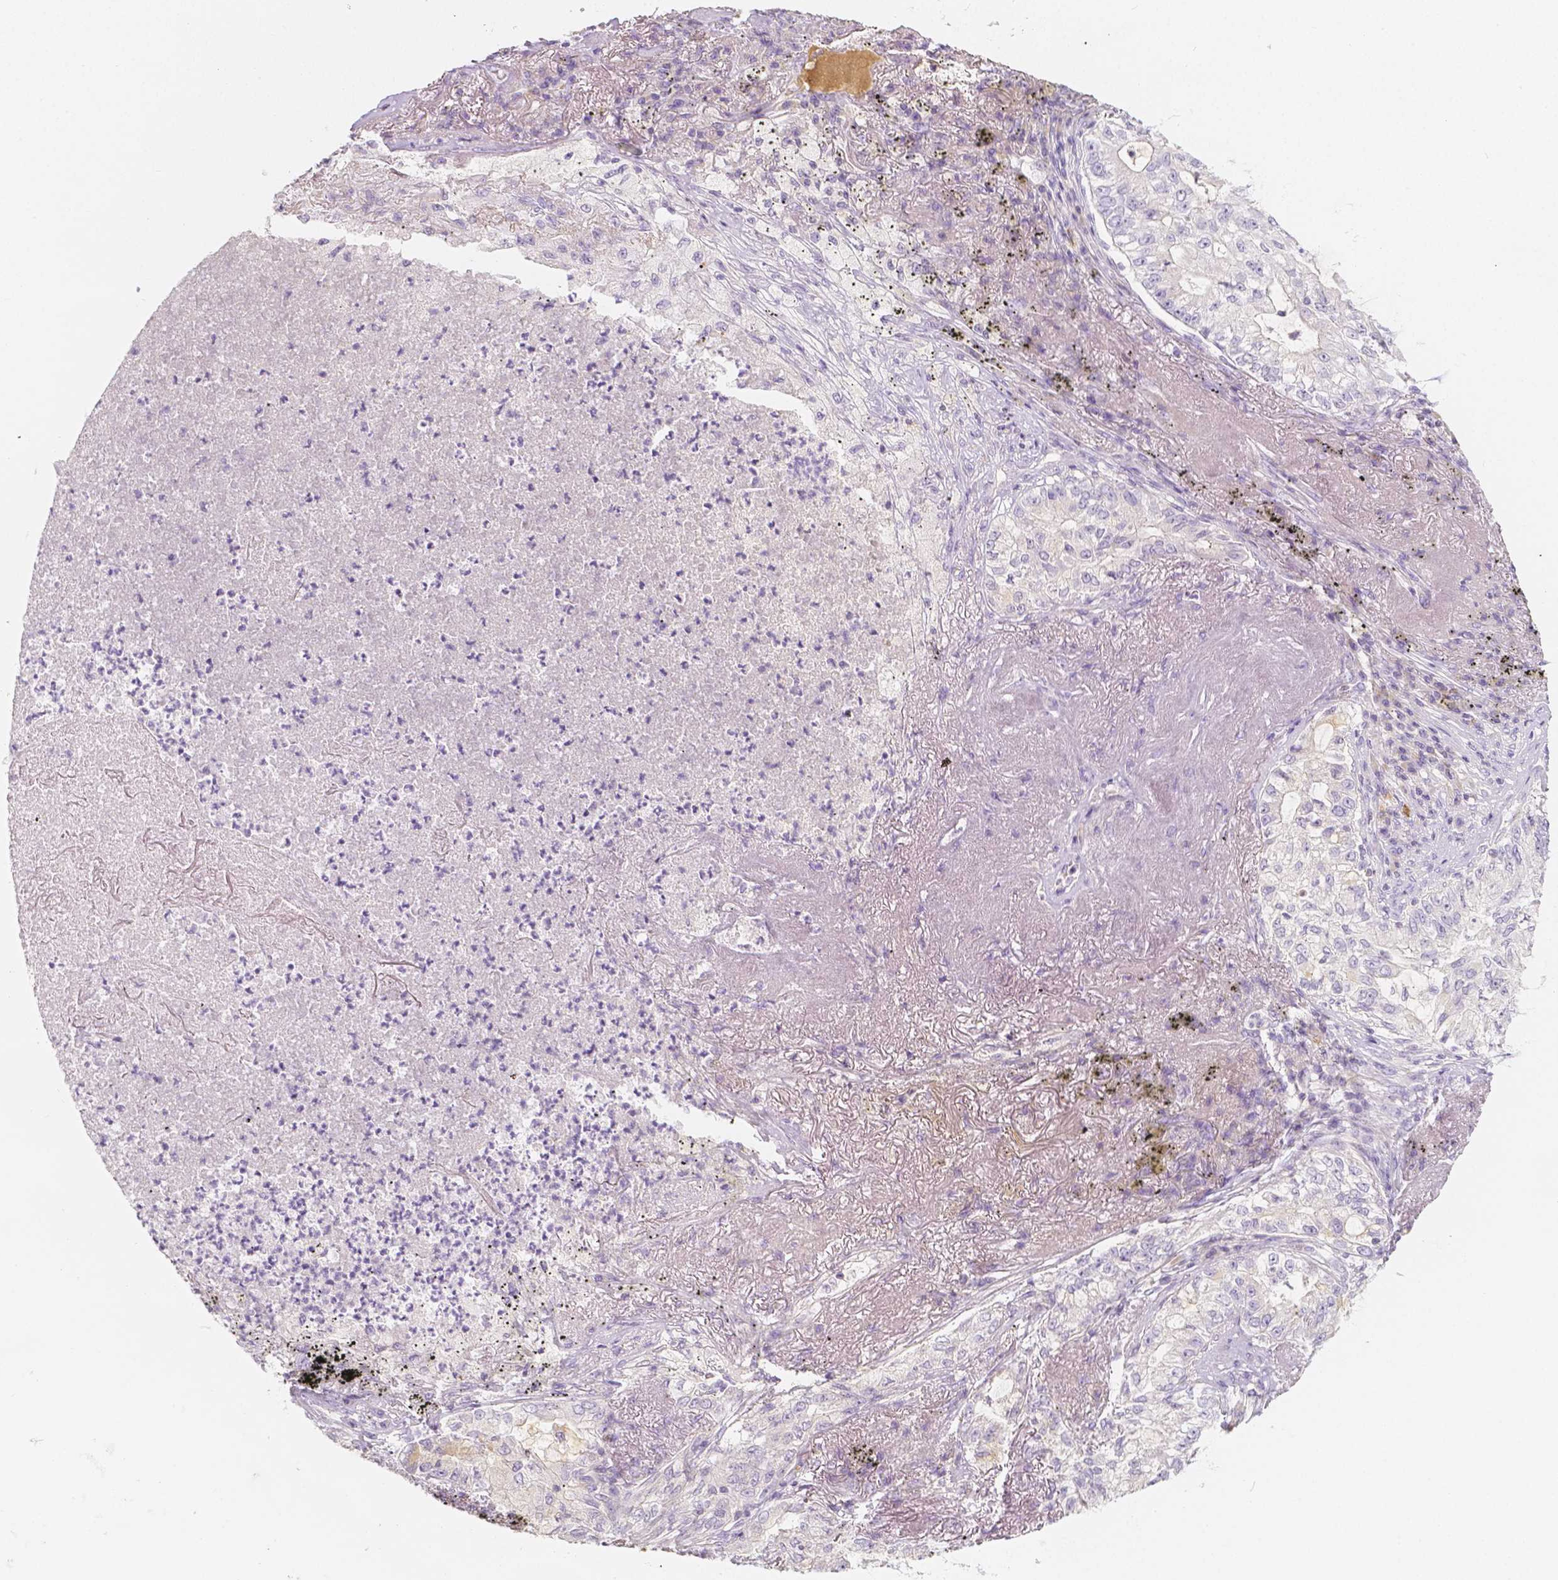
{"staining": {"intensity": "negative", "quantity": "none", "location": "none"}, "tissue": "lung cancer", "cell_type": "Tumor cells", "image_type": "cancer", "snomed": [{"axis": "morphology", "description": "Adenocarcinoma, NOS"}, {"axis": "topography", "description": "Lung"}], "caption": "The IHC micrograph has no significant staining in tumor cells of lung cancer tissue.", "gene": "BATF", "patient": {"sex": "female", "age": 73}}